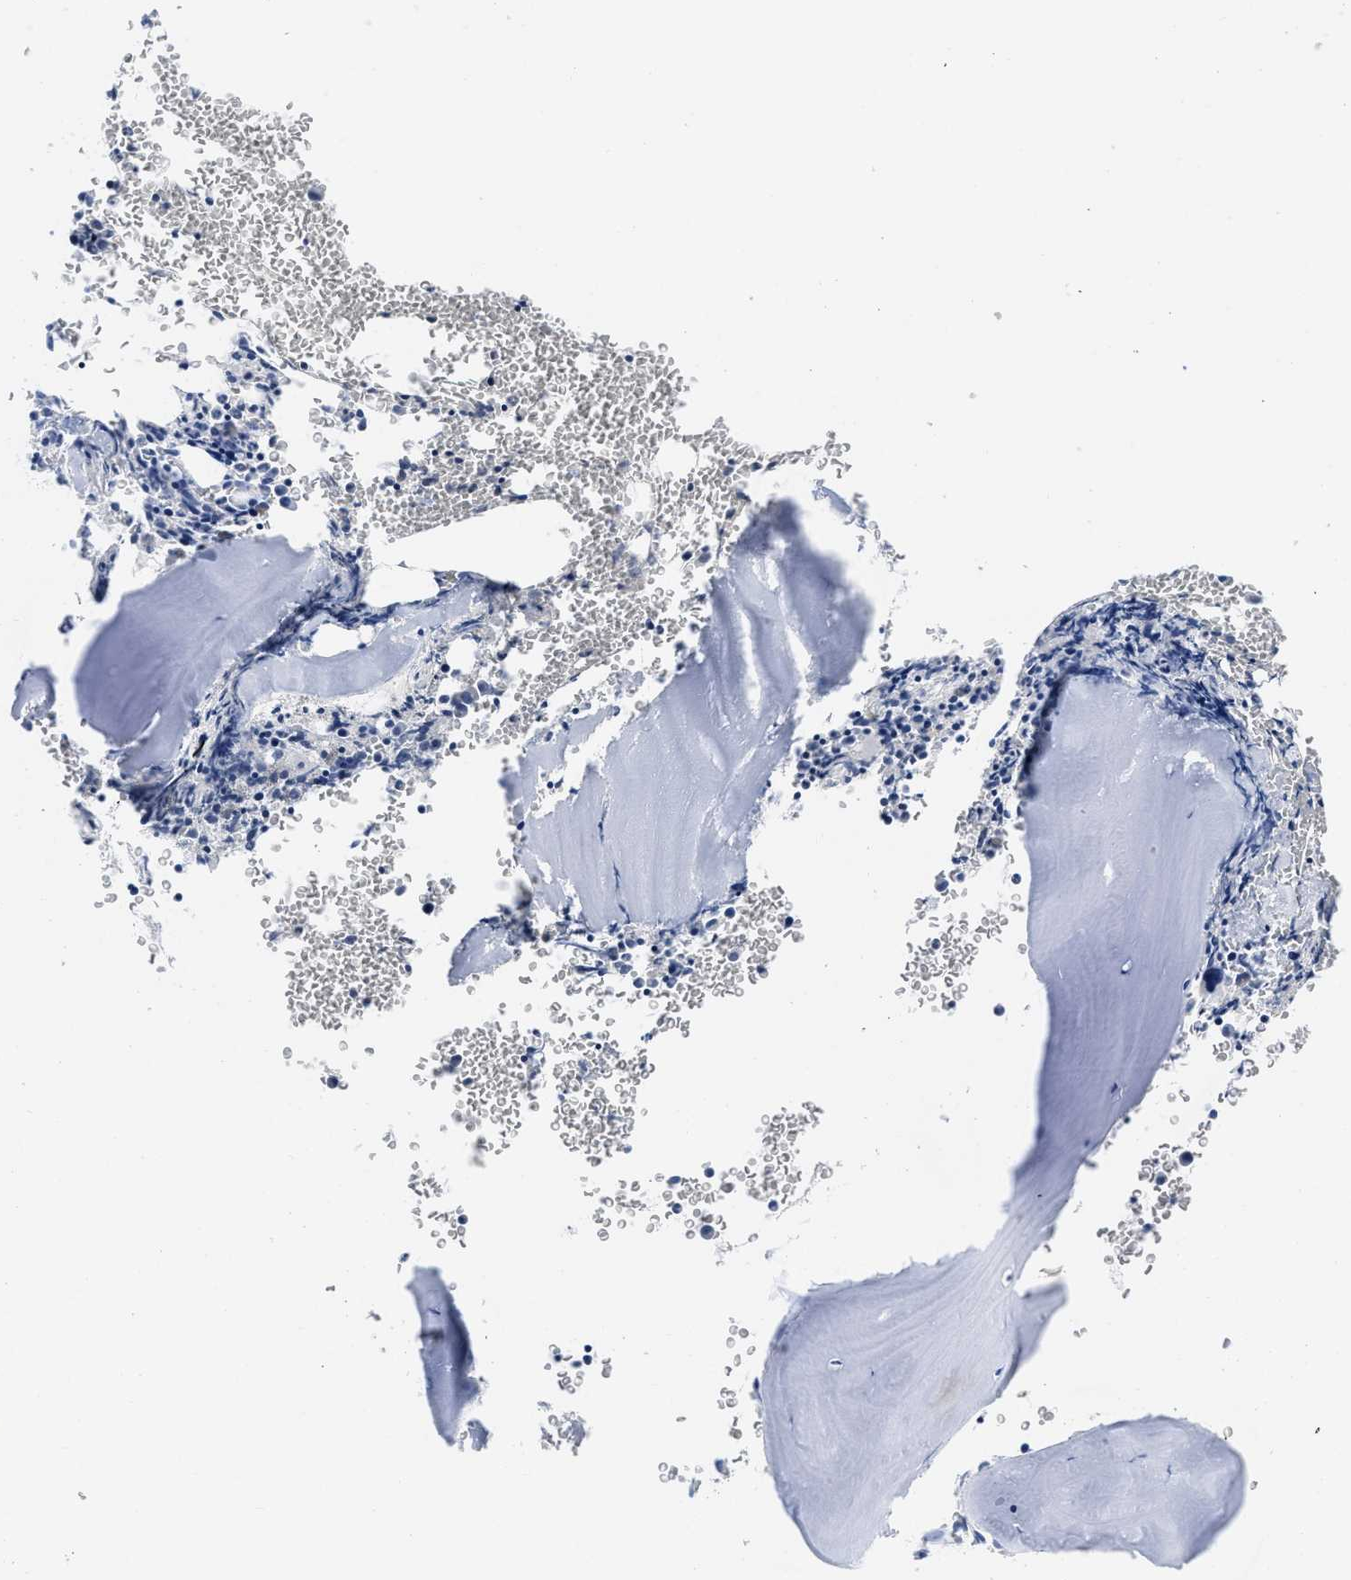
{"staining": {"intensity": "negative", "quantity": "none", "location": "none"}, "tissue": "bone marrow", "cell_type": "Hematopoietic cells", "image_type": "normal", "snomed": [{"axis": "morphology", "description": "Normal tissue, NOS"}, {"axis": "morphology", "description": "Inflammation, NOS"}, {"axis": "topography", "description": "Bone marrow"}], "caption": "This is an immunohistochemistry histopathology image of normal human bone marrow. There is no staining in hematopoietic cells.", "gene": "PYY", "patient": {"sex": "female", "age": 56}}